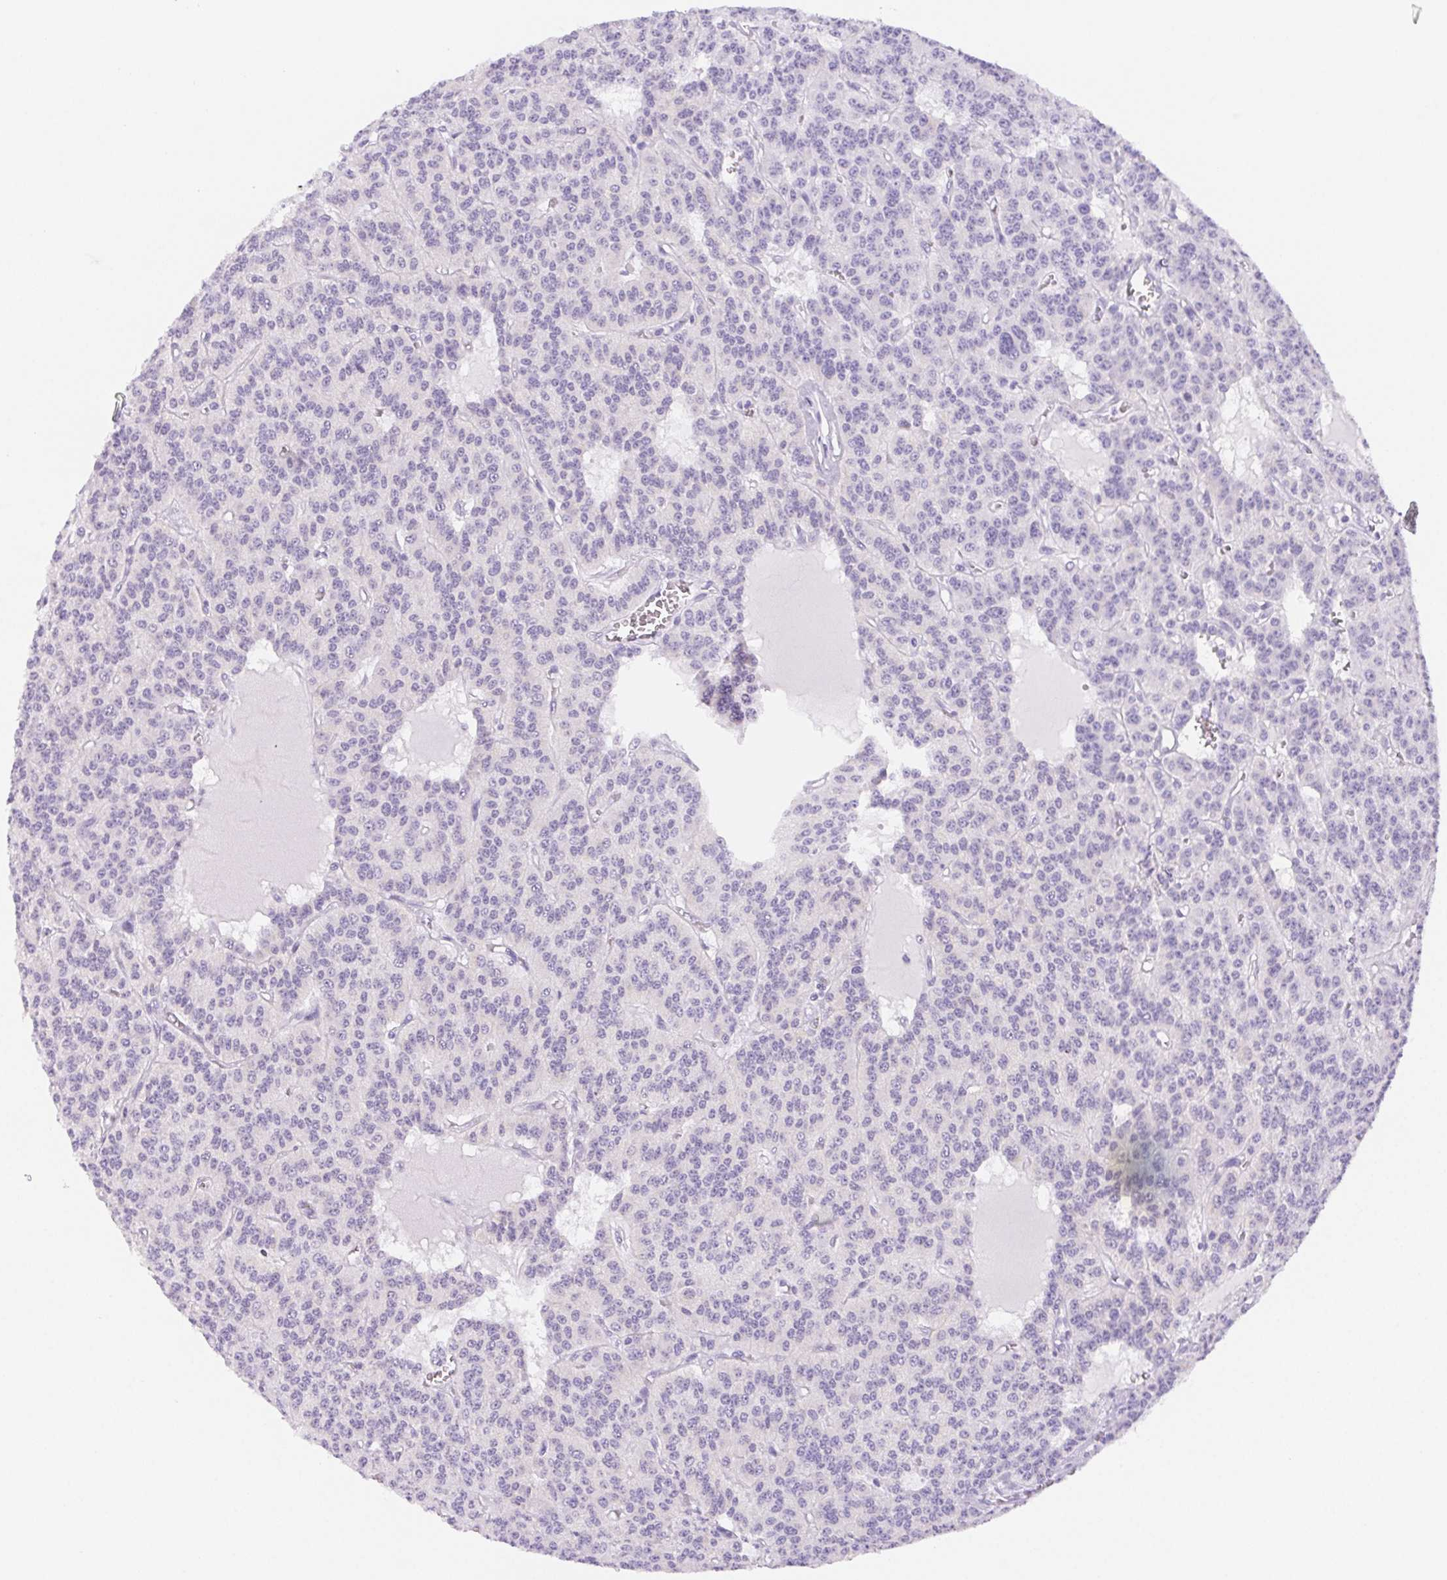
{"staining": {"intensity": "negative", "quantity": "none", "location": "none"}, "tissue": "carcinoid", "cell_type": "Tumor cells", "image_type": "cancer", "snomed": [{"axis": "morphology", "description": "Carcinoid, malignant, NOS"}, {"axis": "topography", "description": "Lung"}], "caption": "An IHC photomicrograph of carcinoid is shown. There is no staining in tumor cells of carcinoid. Brightfield microscopy of IHC stained with DAB (brown) and hematoxylin (blue), captured at high magnification.", "gene": "ST8SIA3", "patient": {"sex": "female", "age": 71}}